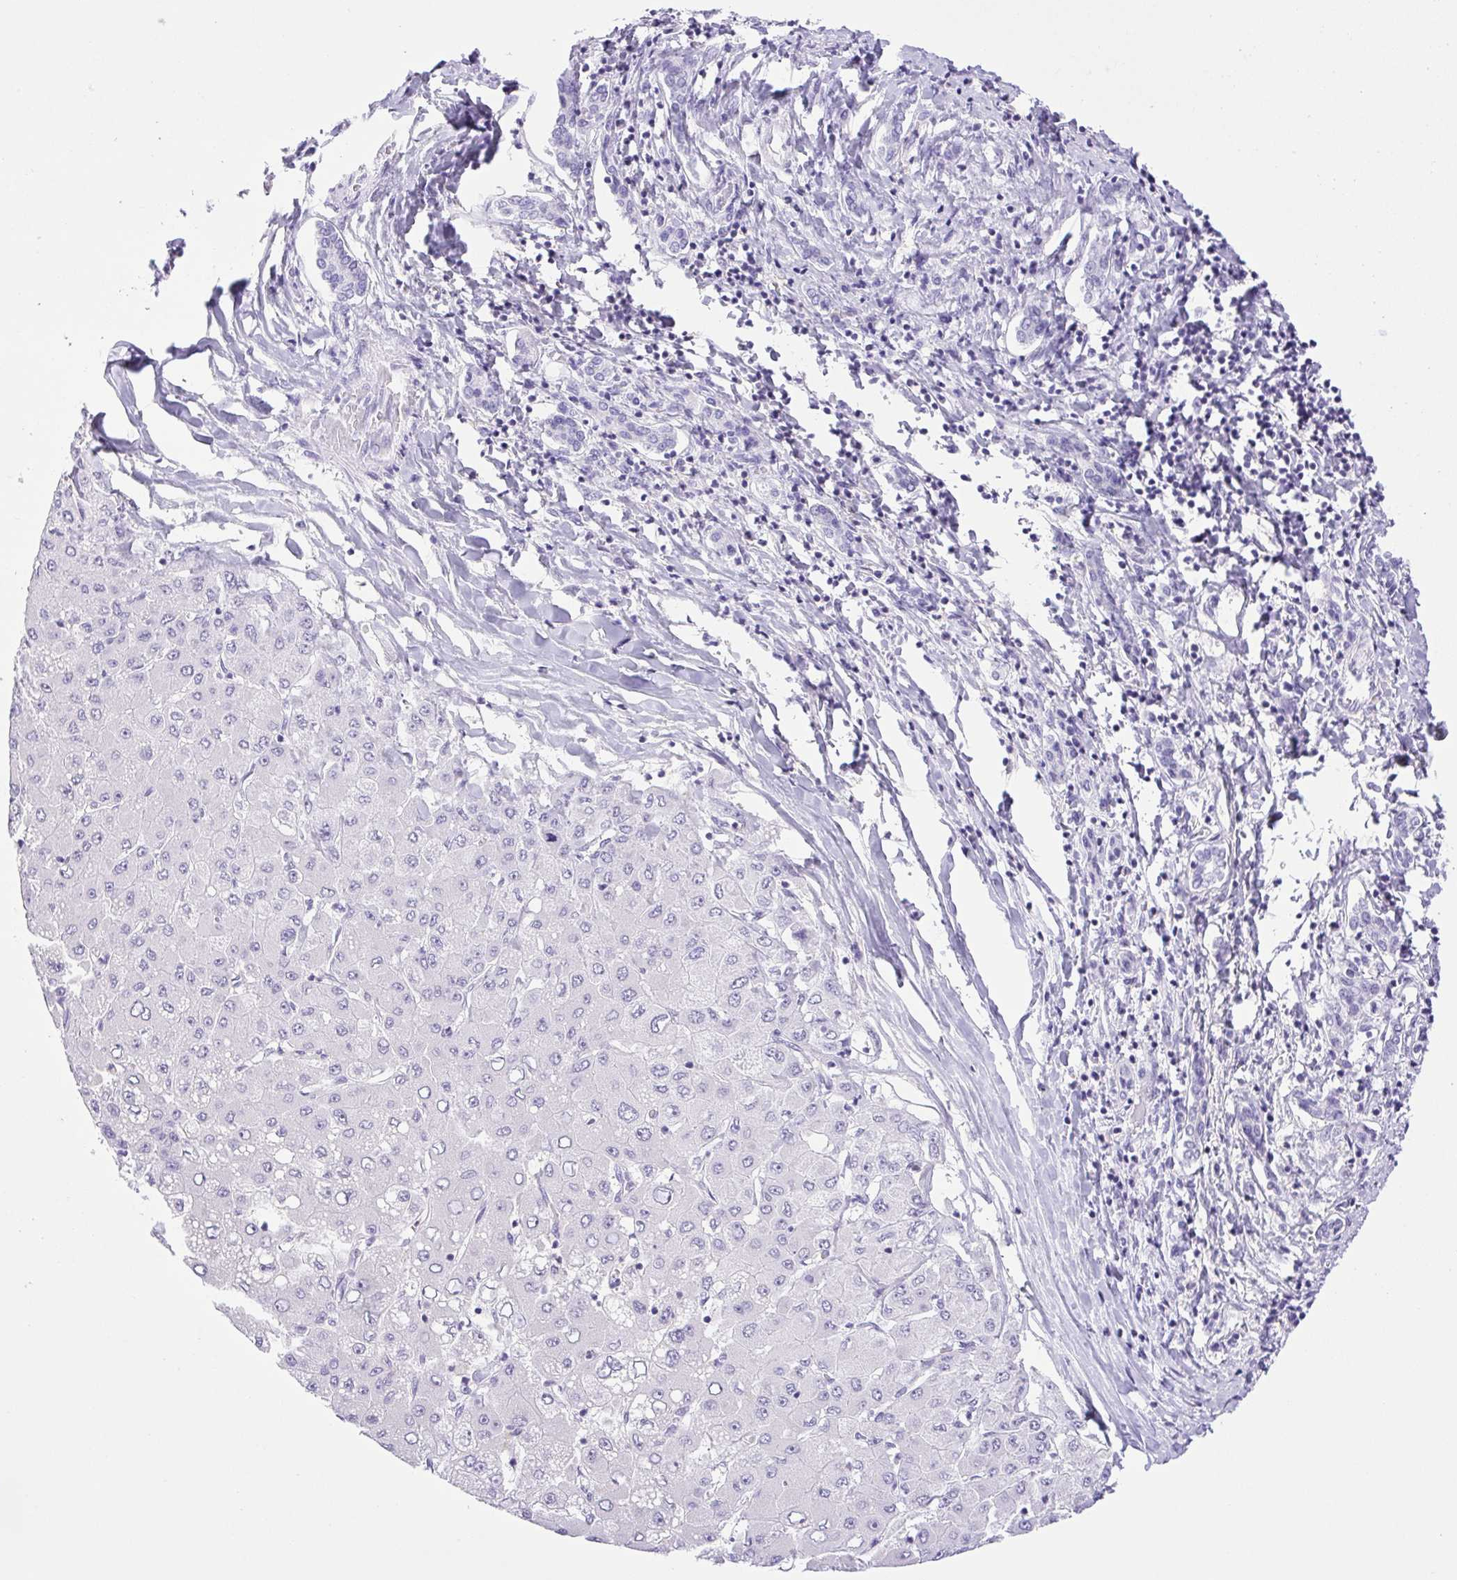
{"staining": {"intensity": "negative", "quantity": "none", "location": "none"}, "tissue": "liver cancer", "cell_type": "Tumor cells", "image_type": "cancer", "snomed": [{"axis": "morphology", "description": "Carcinoma, Hepatocellular, NOS"}, {"axis": "topography", "description": "Liver"}], "caption": "An image of human liver hepatocellular carcinoma is negative for staining in tumor cells. (DAB (3,3'-diaminobenzidine) immunohistochemistry (IHC), high magnification).", "gene": "SYNPR", "patient": {"sex": "male", "age": 40}}